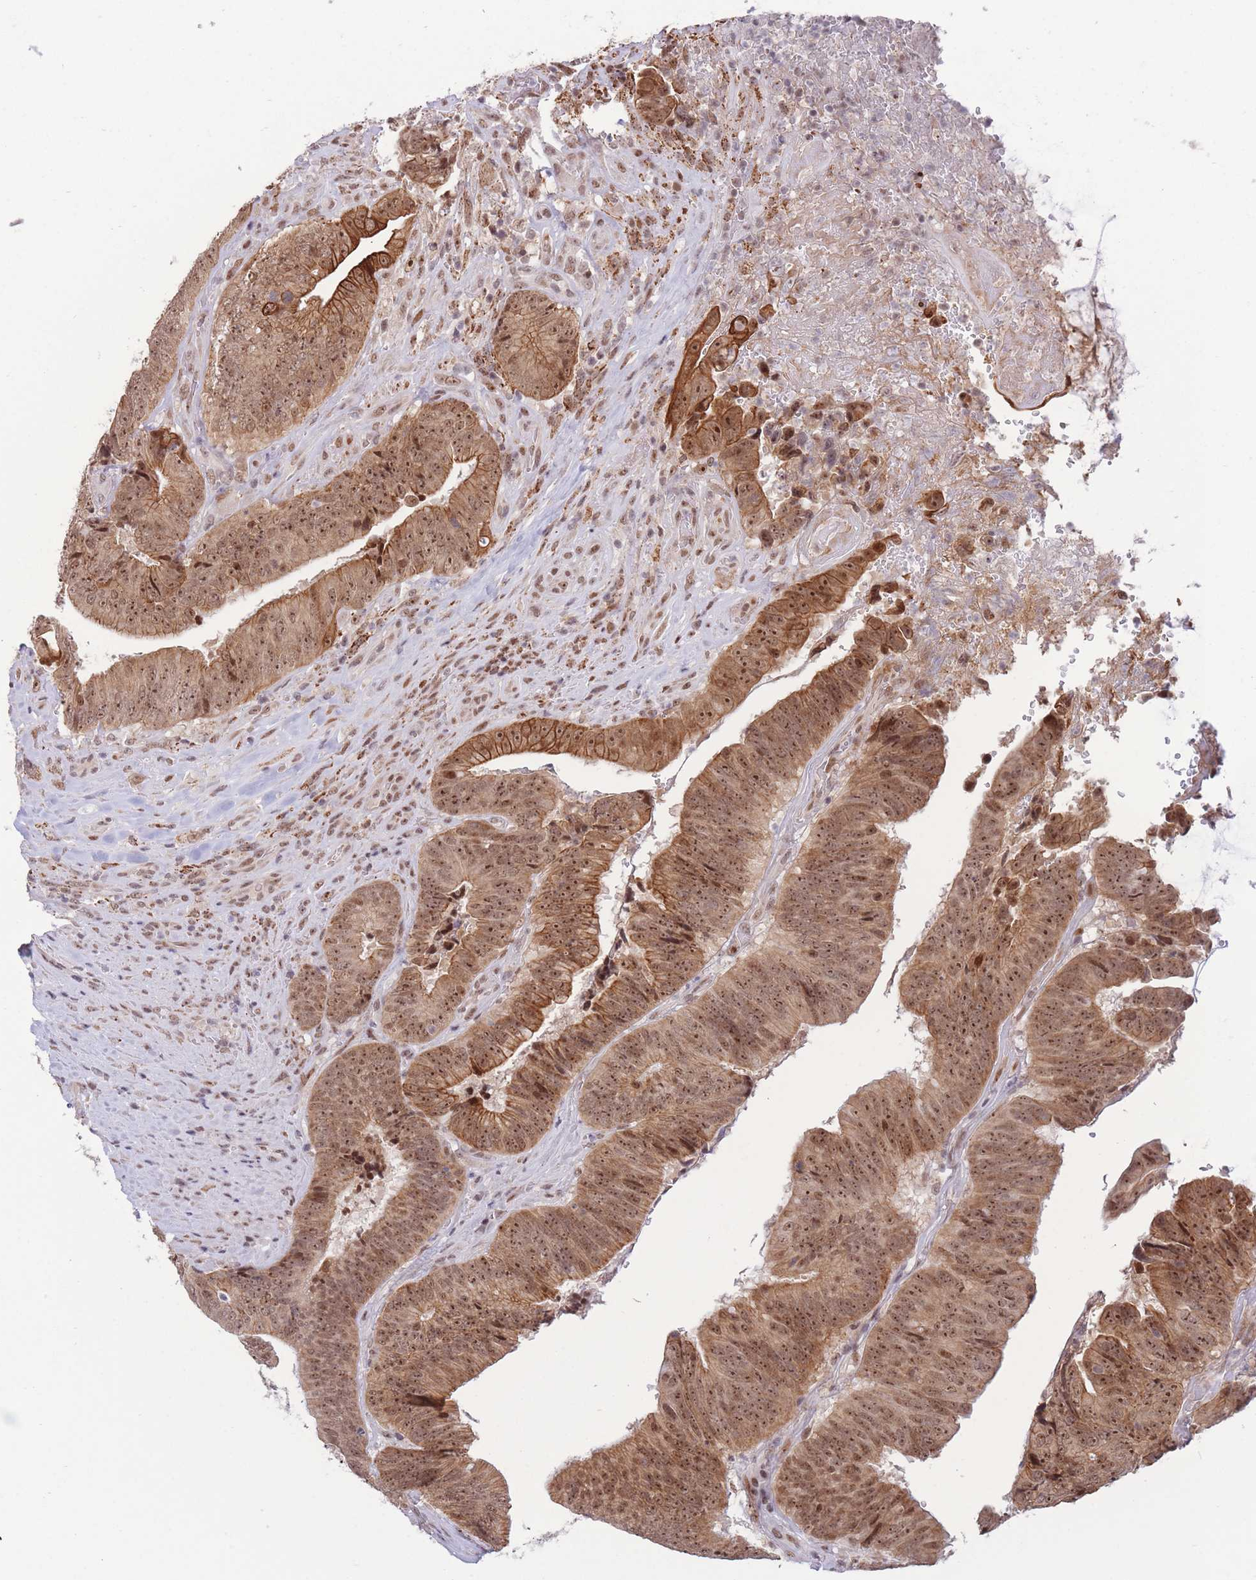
{"staining": {"intensity": "moderate", "quantity": ">75%", "location": "cytoplasmic/membranous,nuclear"}, "tissue": "colorectal cancer", "cell_type": "Tumor cells", "image_type": "cancer", "snomed": [{"axis": "morphology", "description": "Adenocarcinoma, NOS"}, {"axis": "topography", "description": "Rectum"}], "caption": "Protein staining shows moderate cytoplasmic/membranous and nuclear positivity in approximately >75% of tumor cells in colorectal cancer (adenocarcinoma). The protein of interest is shown in brown color, while the nuclei are stained blue.", "gene": "TARBP2", "patient": {"sex": "male", "age": 72}}